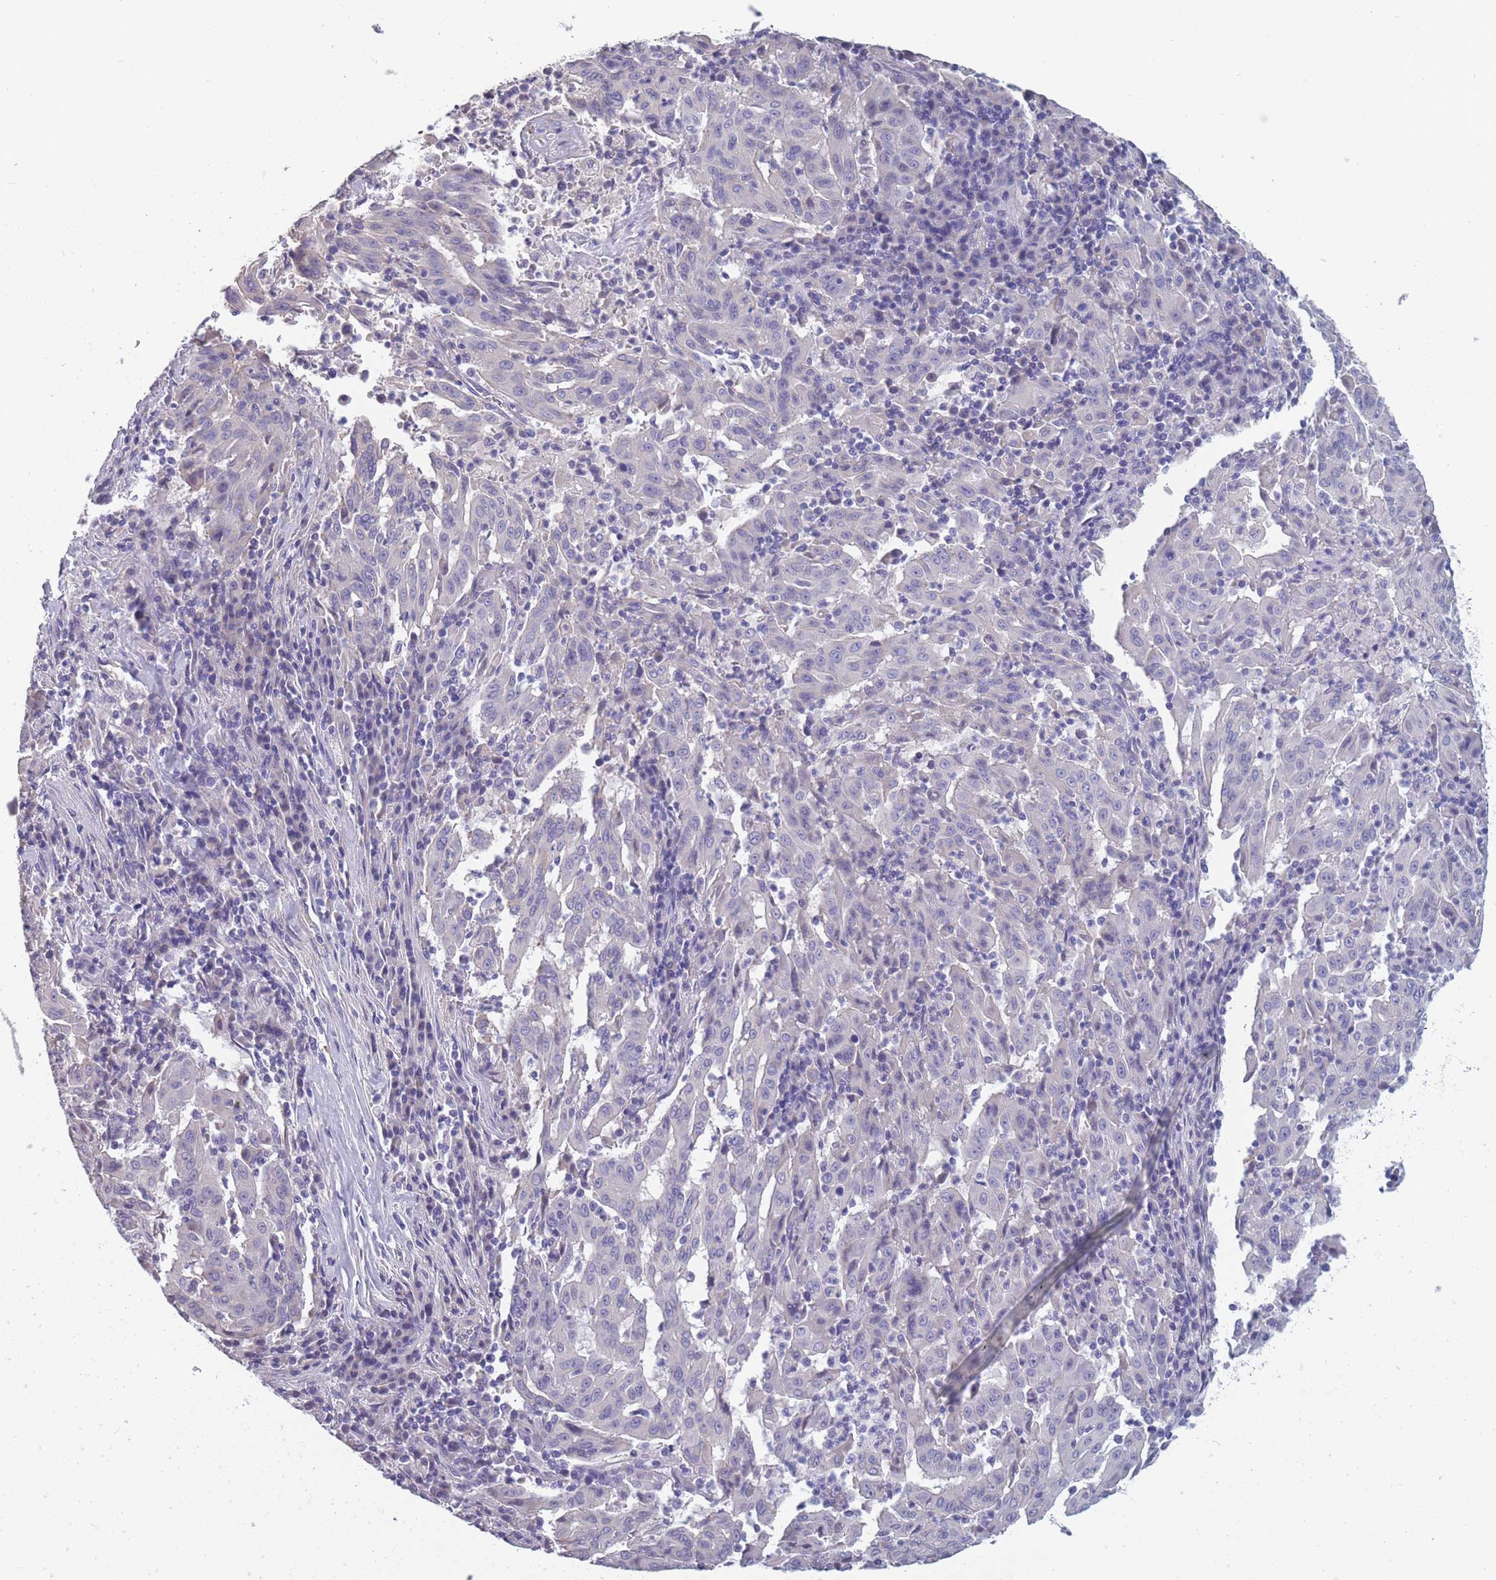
{"staining": {"intensity": "negative", "quantity": "none", "location": "none"}, "tissue": "pancreatic cancer", "cell_type": "Tumor cells", "image_type": "cancer", "snomed": [{"axis": "morphology", "description": "Adenocarcinoma, NOS"}, {"axis": "topography", "description": "Pancreas"}], "caption": "Immunohistochemistry (IHC) histopathology image of neoplastic tissue: adenocarcinoma (pancreatic) stained with DAB displays no significant protein expression in tumor cells.", "gene": "OR4C5", "patient": {"sex": "male", "age": 63}}